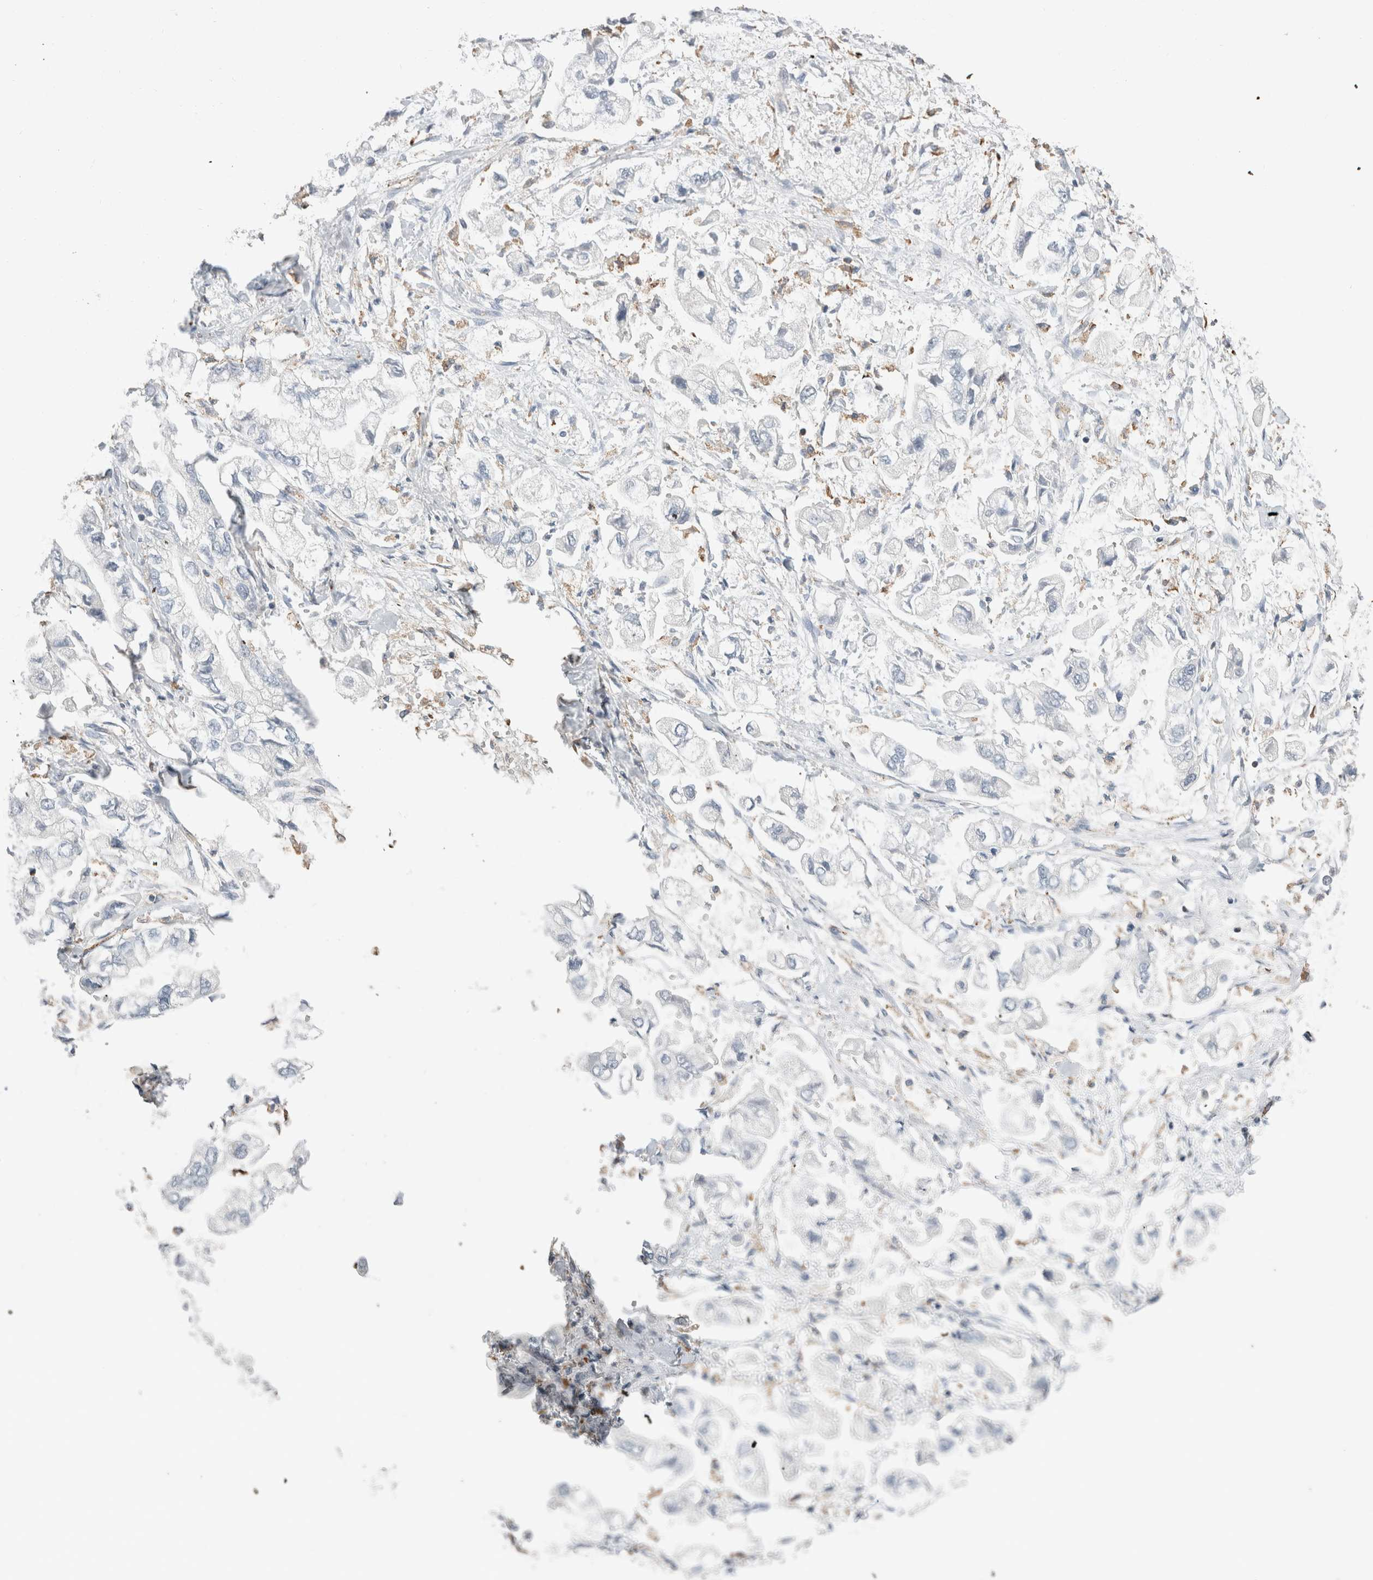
{"staining": {"intensity": "negative", "quantity": "none", "location": "none"}, "tissue": "stomach cancer", "cell_type": "Tumor cells", "image_type": "cancer", "snomed": [{"axis": "morphology", "description": "Normal tissue, NOS"}, {"axis": "morphology", "description": "Adenocarcinoma, NOS"}, {"axis": "topography", "description": "Stomach"}], "caption": "Adenocarcinoma (stomach) was stained to show a protein in brown. There is no significant expression in tumor cells.", "gene": "LY86", "patient": {"sex": "male", "age": 62}}